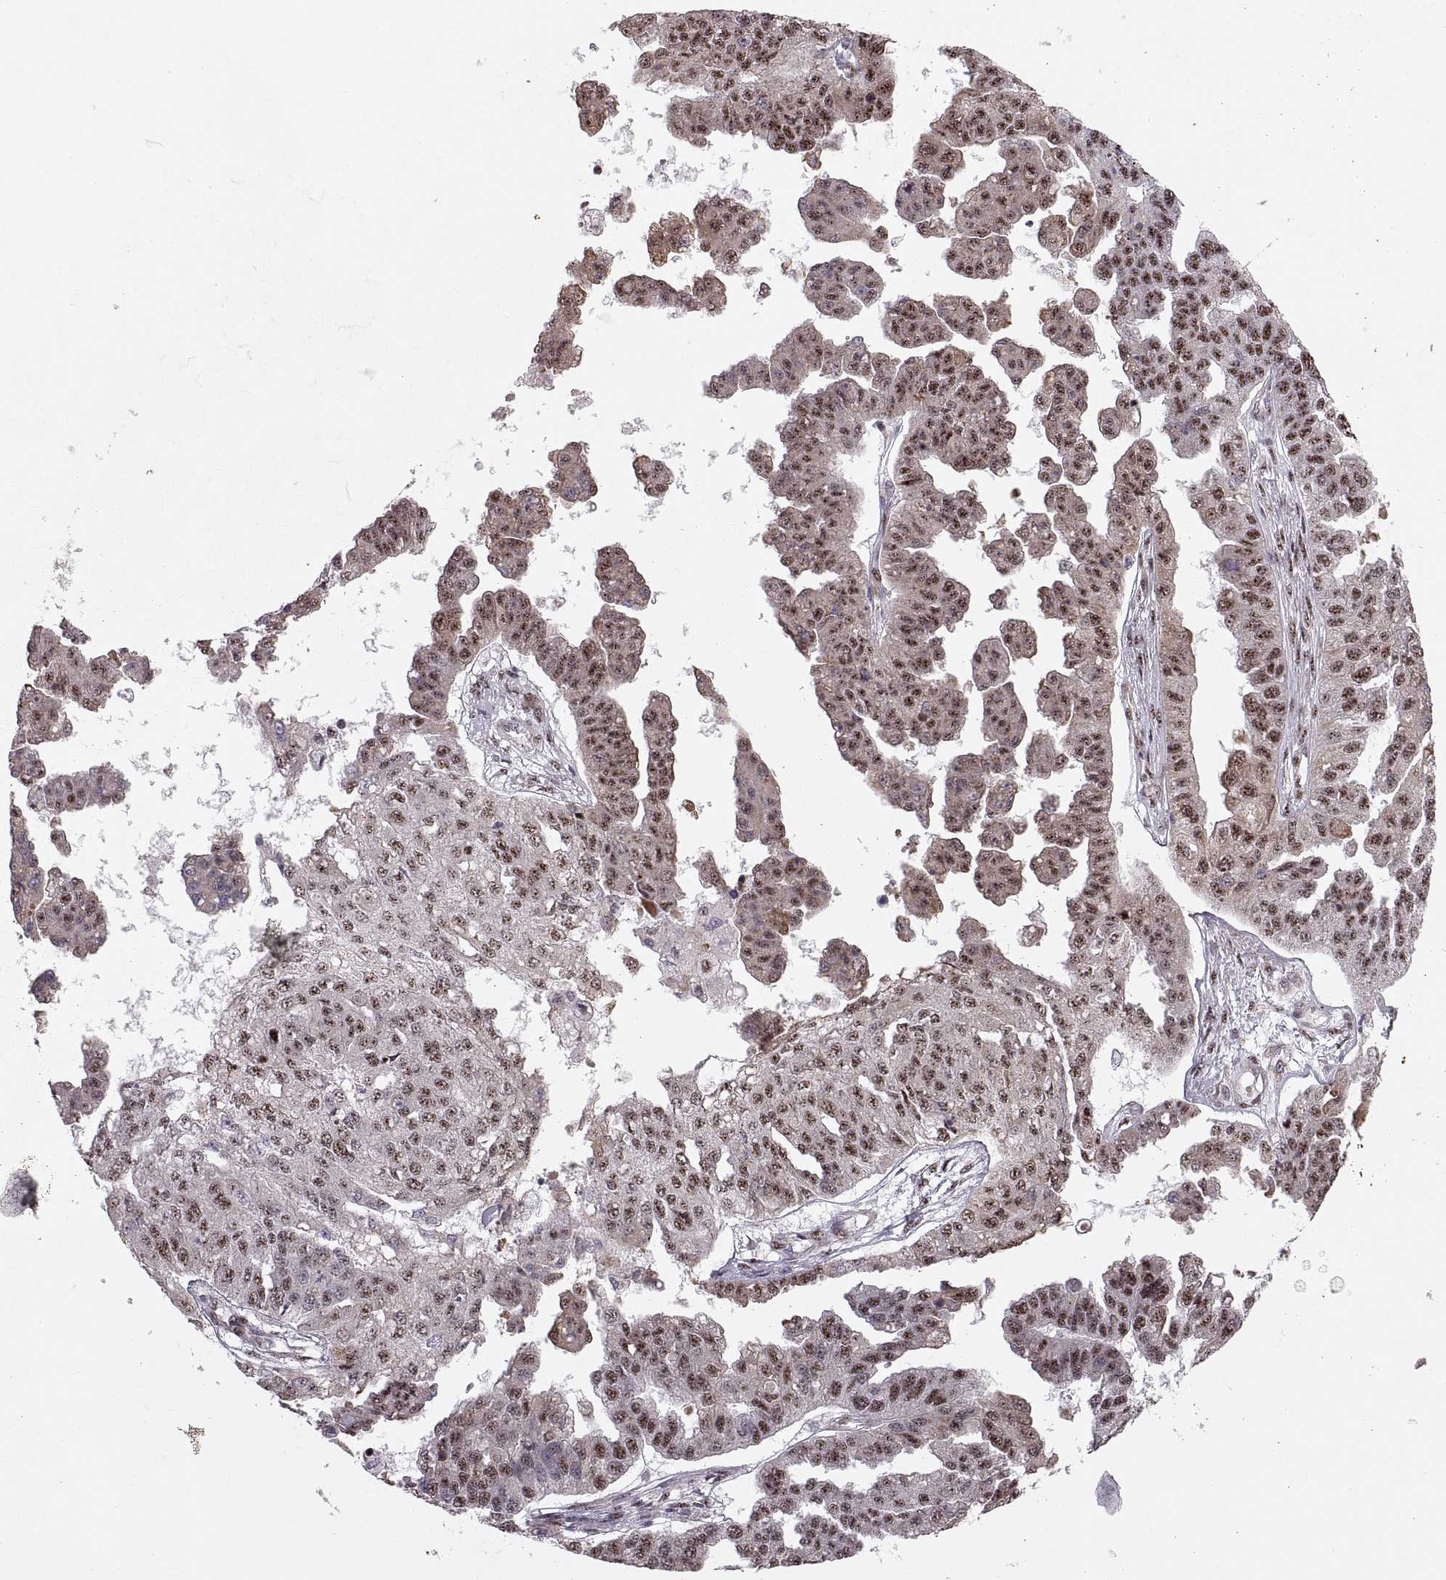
{"staining": {"intensity": "strong", "quantity": ">75%", "location": "nuclear"}, "tissue": "ovarian cancer", "cell_type": "Tumor cells", "image_type": "cancer", "snomed": [{"axis": "morphology", "description": "Cystadenocarcinoma, serous, NOS"}, {"axis": "topography", "description": "Ovary"}], "caption": "IHC (DAB) staining of ovarian serous cystadenocarcinoma reveals strong nuclear protein positivity in approximately >75% of tumor cells.", "gene": "ZCCHC17", "patient": {"sex": "female", "age": 58}}